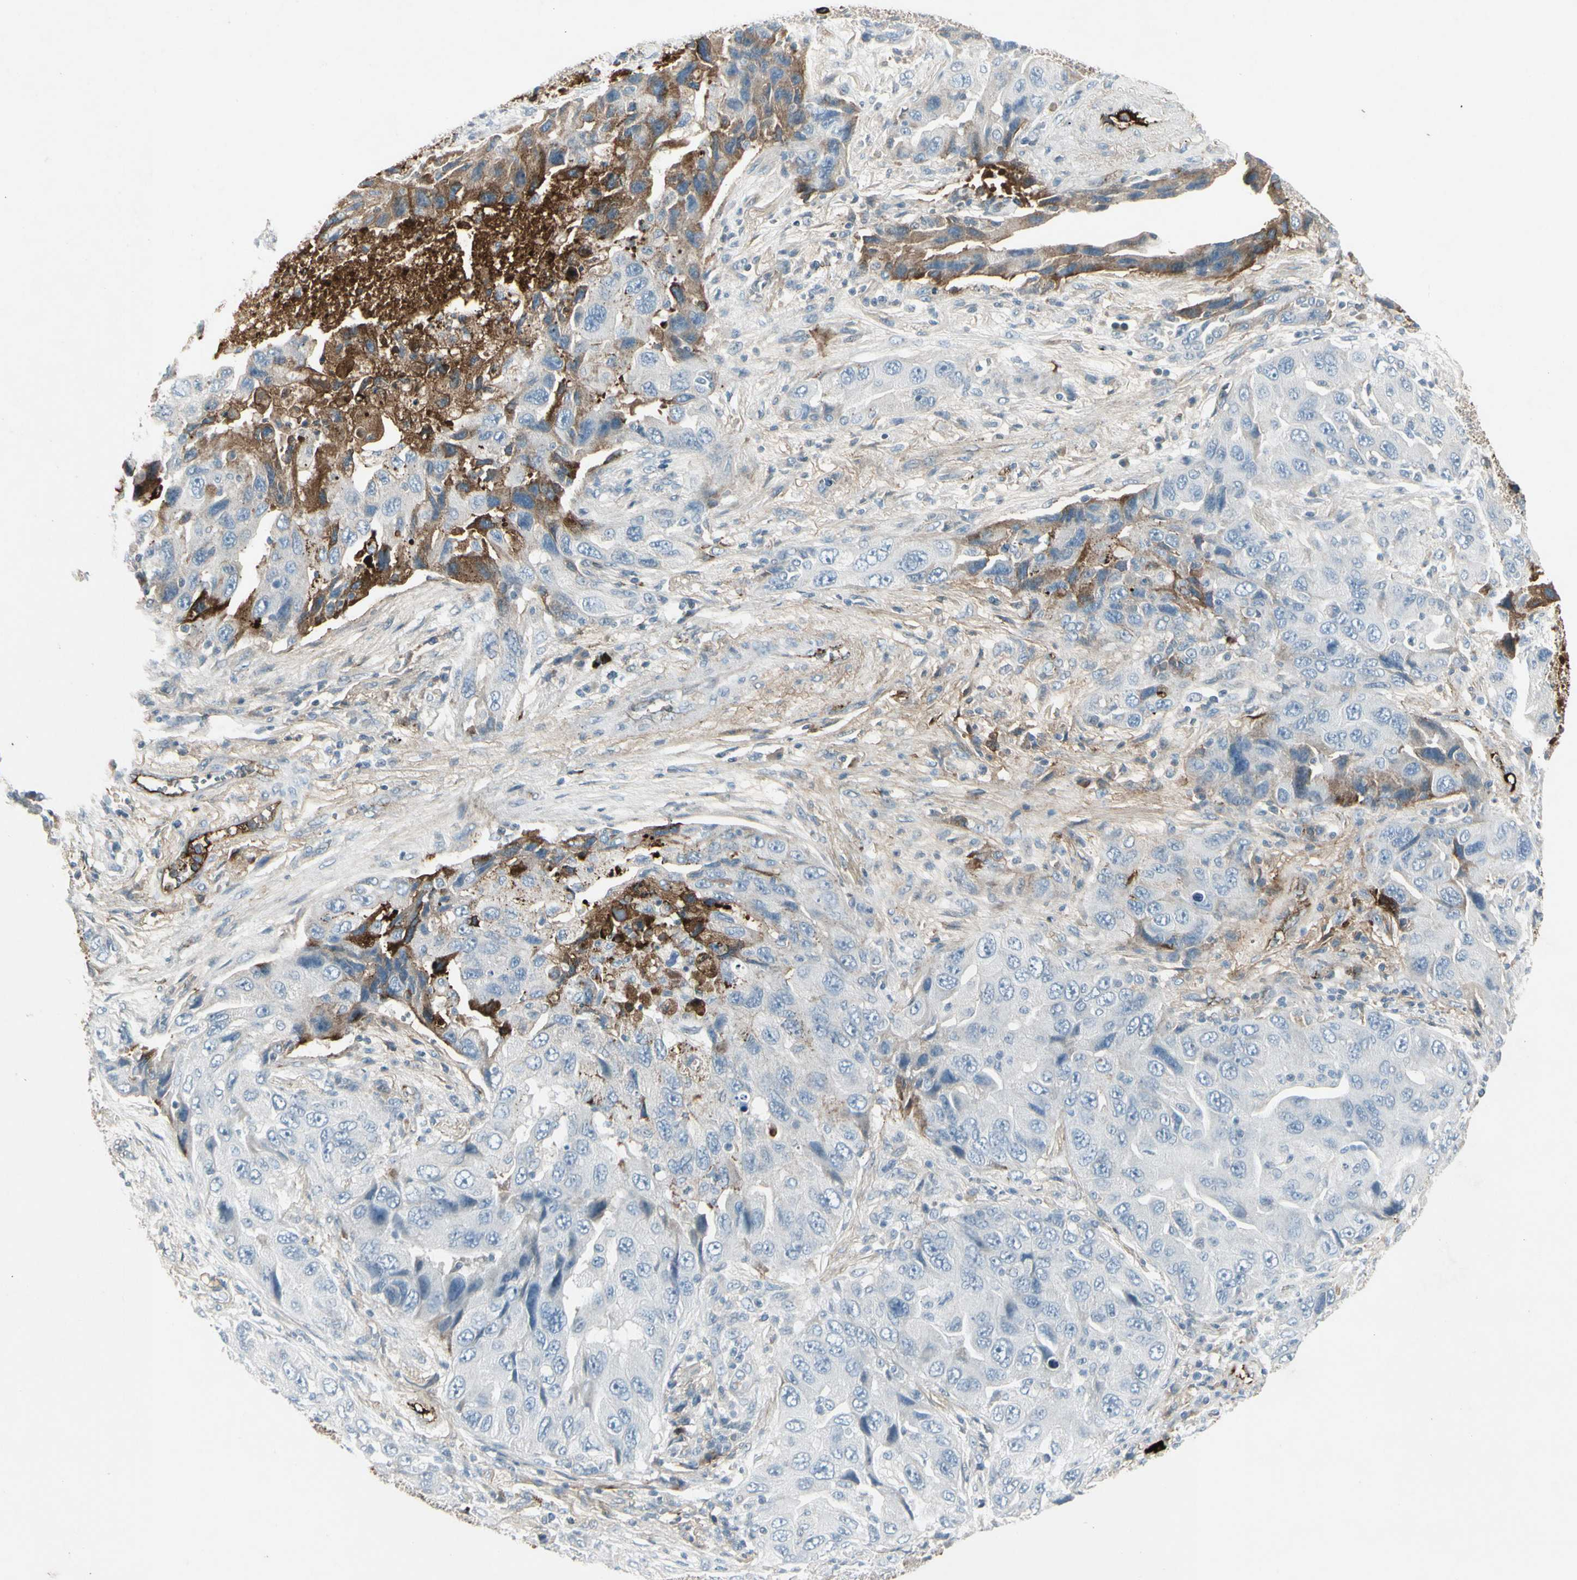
{"staining": {"intensity": "moderate", "quantity": "<25%", "location": "cytoplasmic/membranous"}, "tissue": "lung cancer", "cell_type": "Tumor cells", "image_type": "cancer", "snomed": [{"axis": "morphology", "description": "Adenocarcinoma, NOS"}, {"axis": "topography", "description": "Lung"}], "caption": "Immunohistochemistry (IHC) micrograph of neoplastic tissue: adenocarcinoma (lung) stained using immunohistochemistry (IHC) demonstrates low levels of moderate protein expression localized specifically in the cytoplasmic/membranous of tumor cells, appearing as a cytoplasmic/membranous brown color.", "gene": "IGHM", "patient": {"sex": "female", "age": 65}}